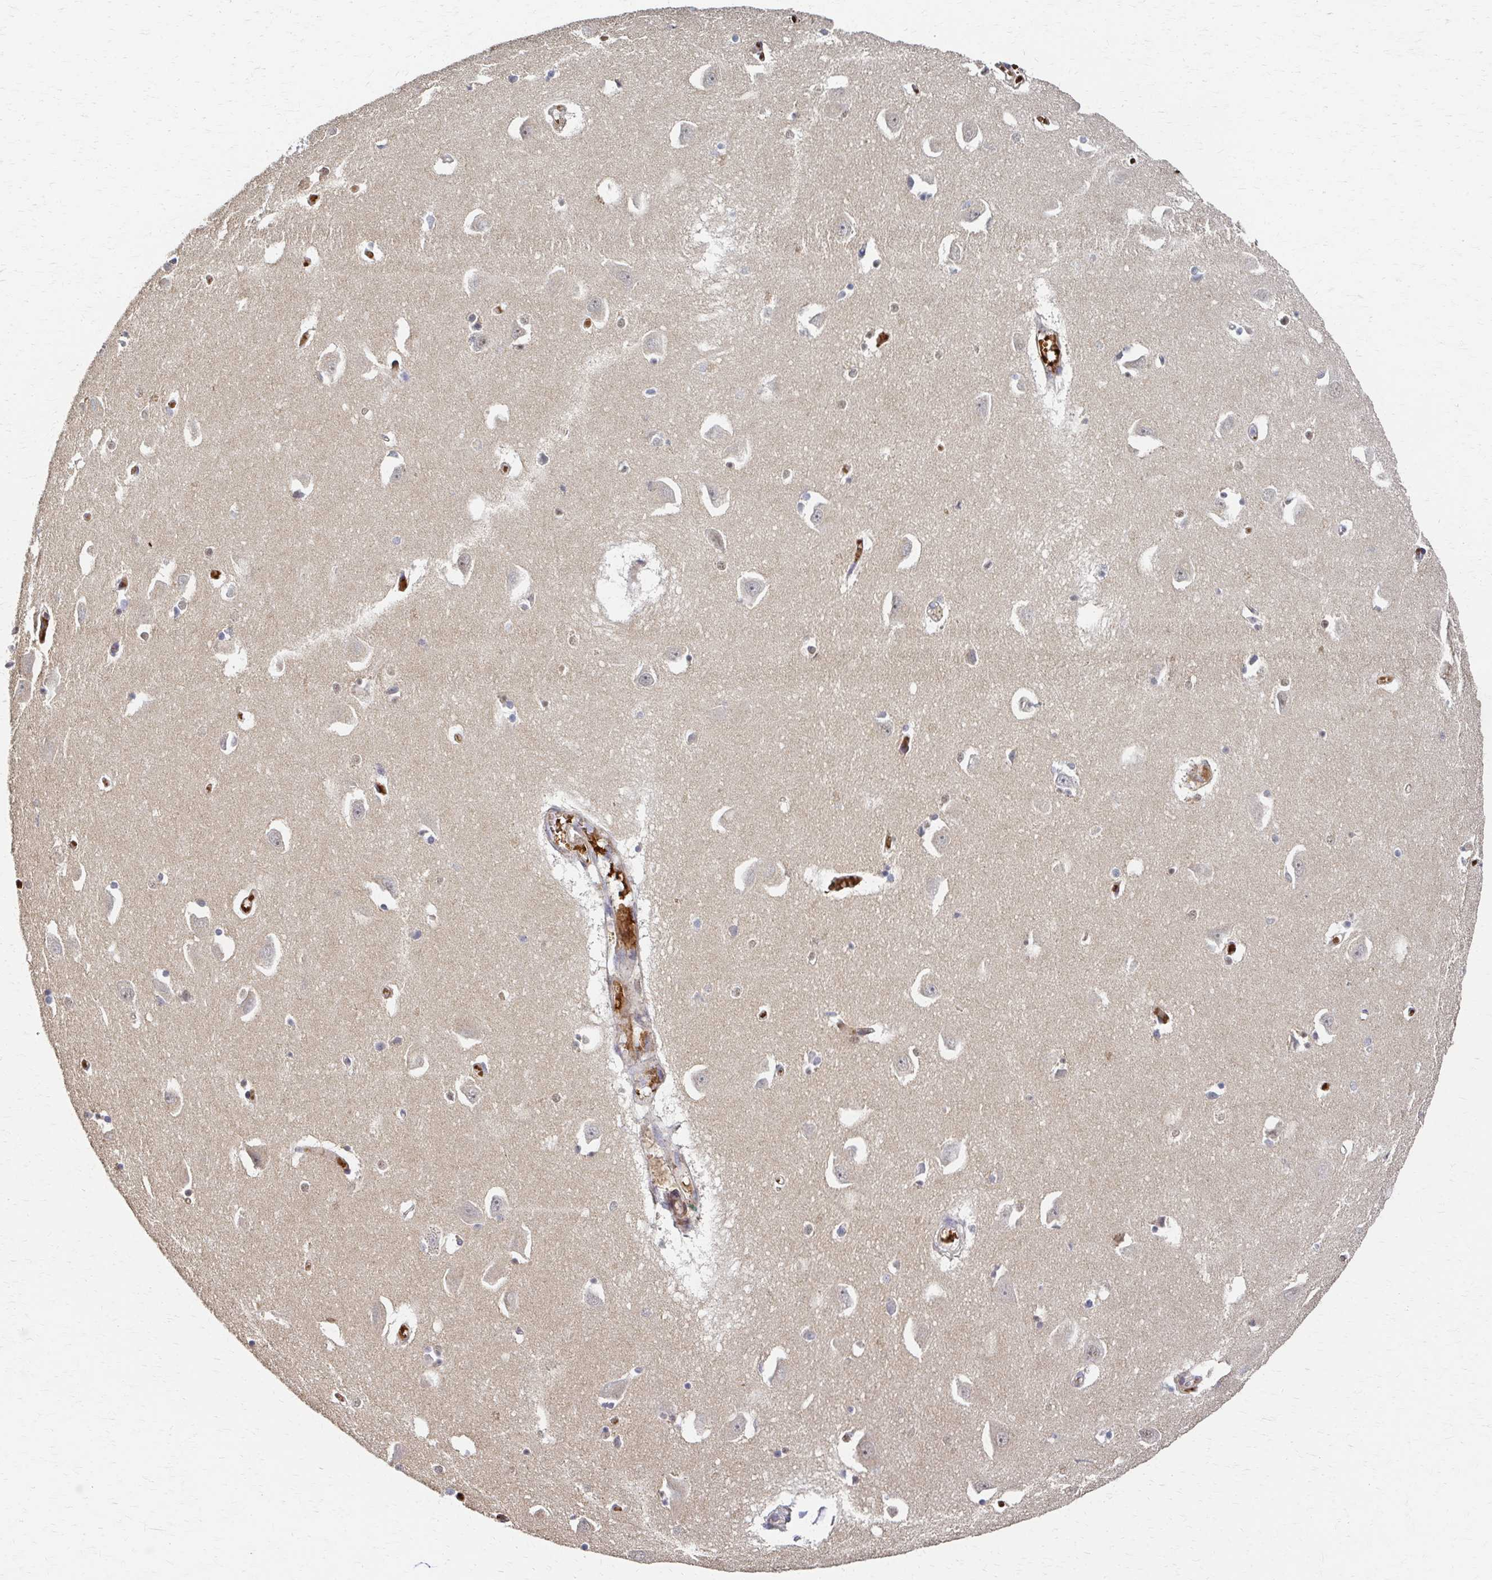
{"staining": {"intensity": "negative", "quantity": "none", "location": "none"}, "tissue": "caudate", "cell_type": "Glial cells", "image_type": "normal", "snomed": [{"axis": "morphology", "description": "Normal tissue, NOS"}, {"axis": "topography", "description": "Lateral ventricle wall"}, {"axis": "topography", "description": "Hippocampus"}], "caption": "High magnification brightfield microscopy of normal caudate stained with DAB (3,3'-diaminobenzidine) (brown) and counterstained with hematoxylin (blue): glial cells show no significant staining.", "gene": "SKA2", "patient": {"sex": "female", "age": 63}}